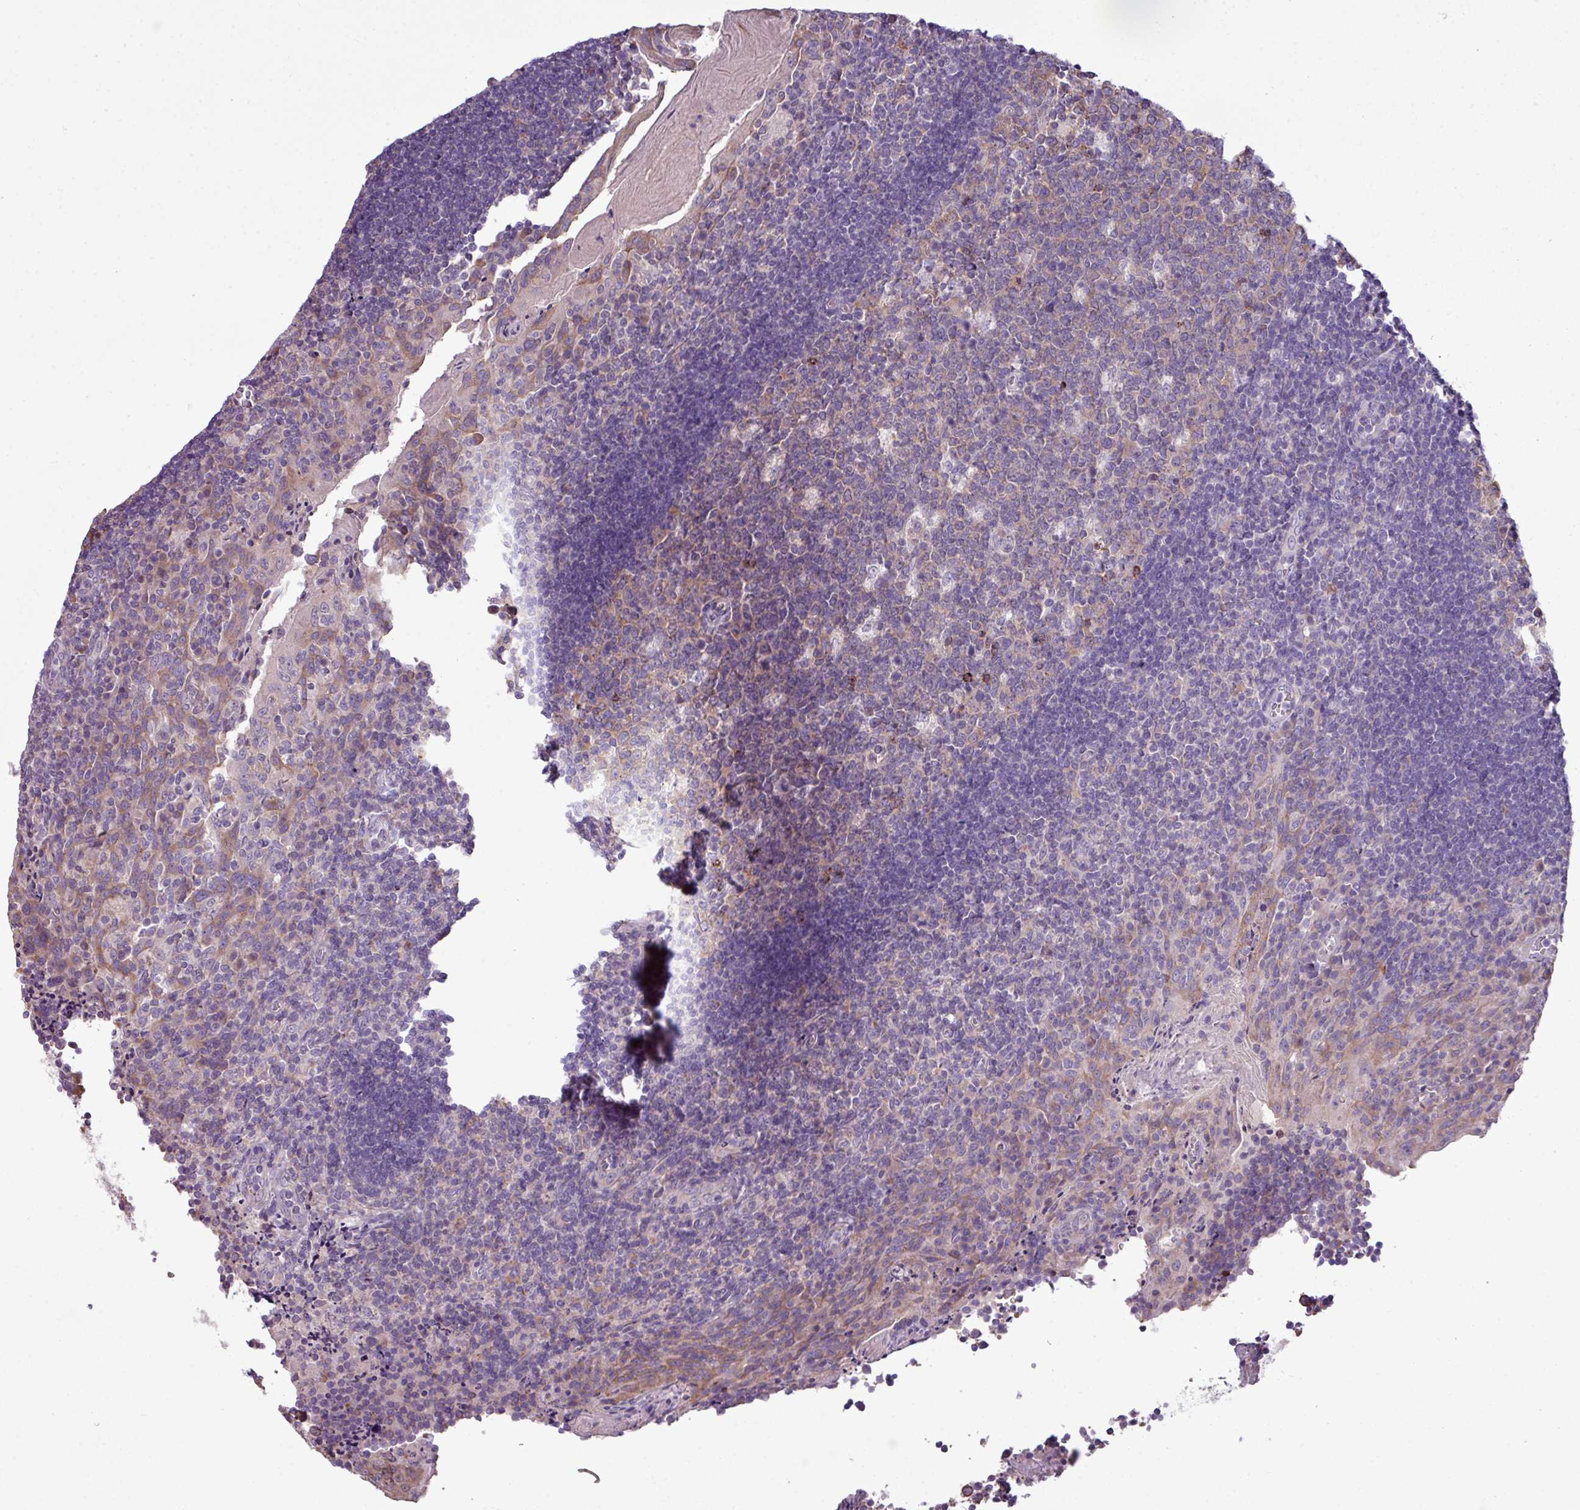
{"staining": {"intensity": "weak", "quantity": "<25%", "location": "cytoplasmic/membranous"}, "tissue": "tonsil", "cell_type": "Germinal center cells", "image_type": "normal", "snomed": [{"axis": "morphology", "description": "Normal tissue, NOS"}, {"axis": "topography", "description": "Tonsil"}], "caption": "The histopathology image exhibits no significant staining in germinal center cells of tonsil. (DAB IHC with hematoxylin counter stain).", "gene": "AGAP4", "patient": {"sex": "male", "age": 17}}